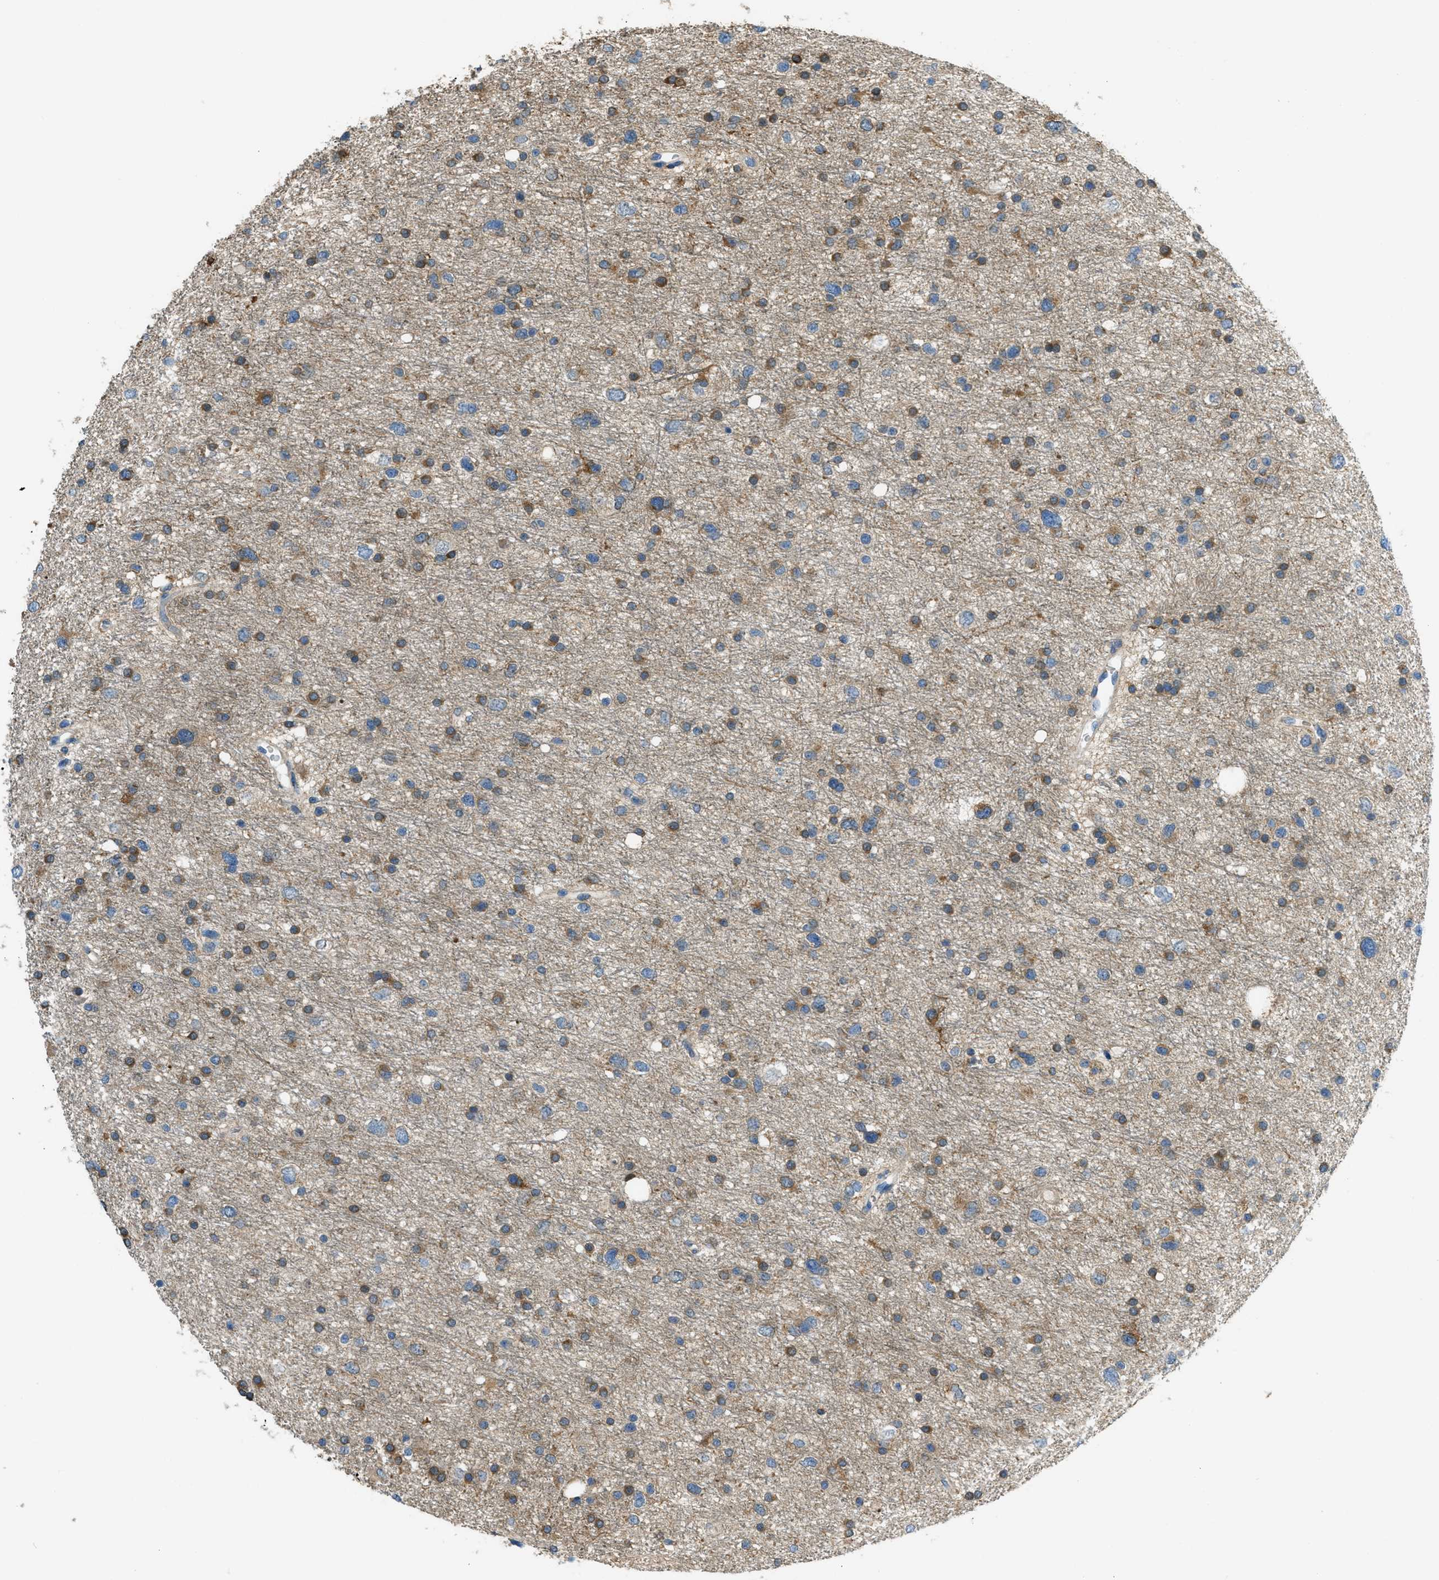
{"staining": {"intensity": "weak", "quantity": "25%-75%", "location": "cytoplasmic/membranous"}, "tissue": "glioma", "cell_type": "Tumor cells", "image_type": "cancer", "snomed": [{"axis": "morphology", "description": "Glioma, malignant, Low grade"}, {"axis": "topography", "description": "Brain"}], "caption": "A brown stain shows weak cytoplasmic/membranous positivity of a protein in glioma tumor cells. Nuclei are stained in blue.", "gene": "RFFL", "patient": {"sex": "female", "age": 37}}